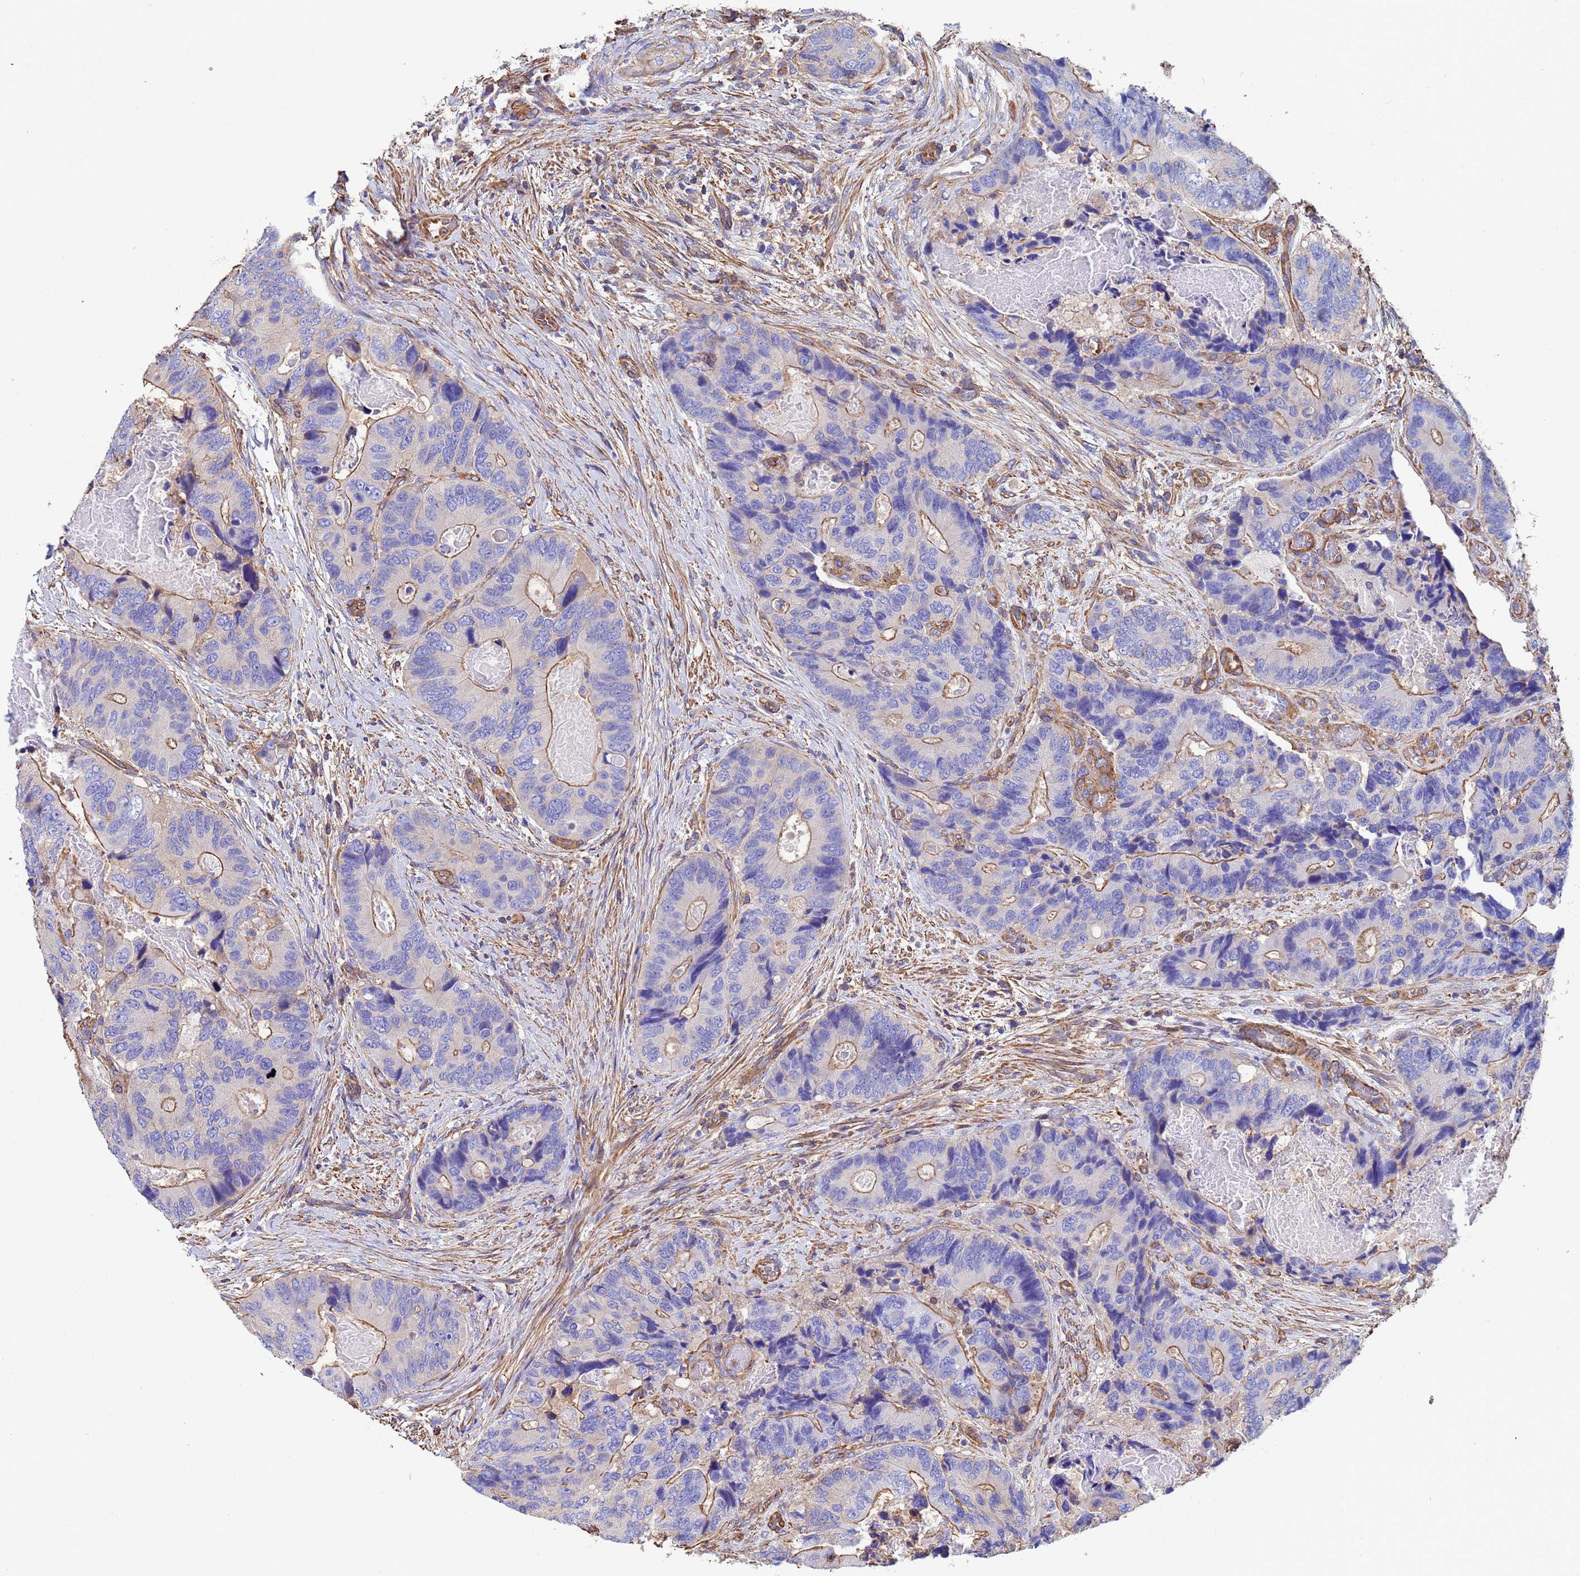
{"staining": {"intensity": "moderate", "quantity": "25%-75%", "location": "cytoplasmic/membranous"}, "tissue": "colorectal cancer", "cell_type": "Tumor cells", "image_type": "cancer", "snomed": [{"axis": "morphology", "description": "Adenocarcinoma, NOS"}, {"axis": "topography", "description": "Colon"}], "caption": "Colorectal adenocarcinoma stained for a protein (brown) demonstrates moderate cytoplasmic/membranous positive positivity in approximately 25%-75% of tumor cells.", "gene": "MYL12A", "patient": {"sex": "male", "age": 84}}